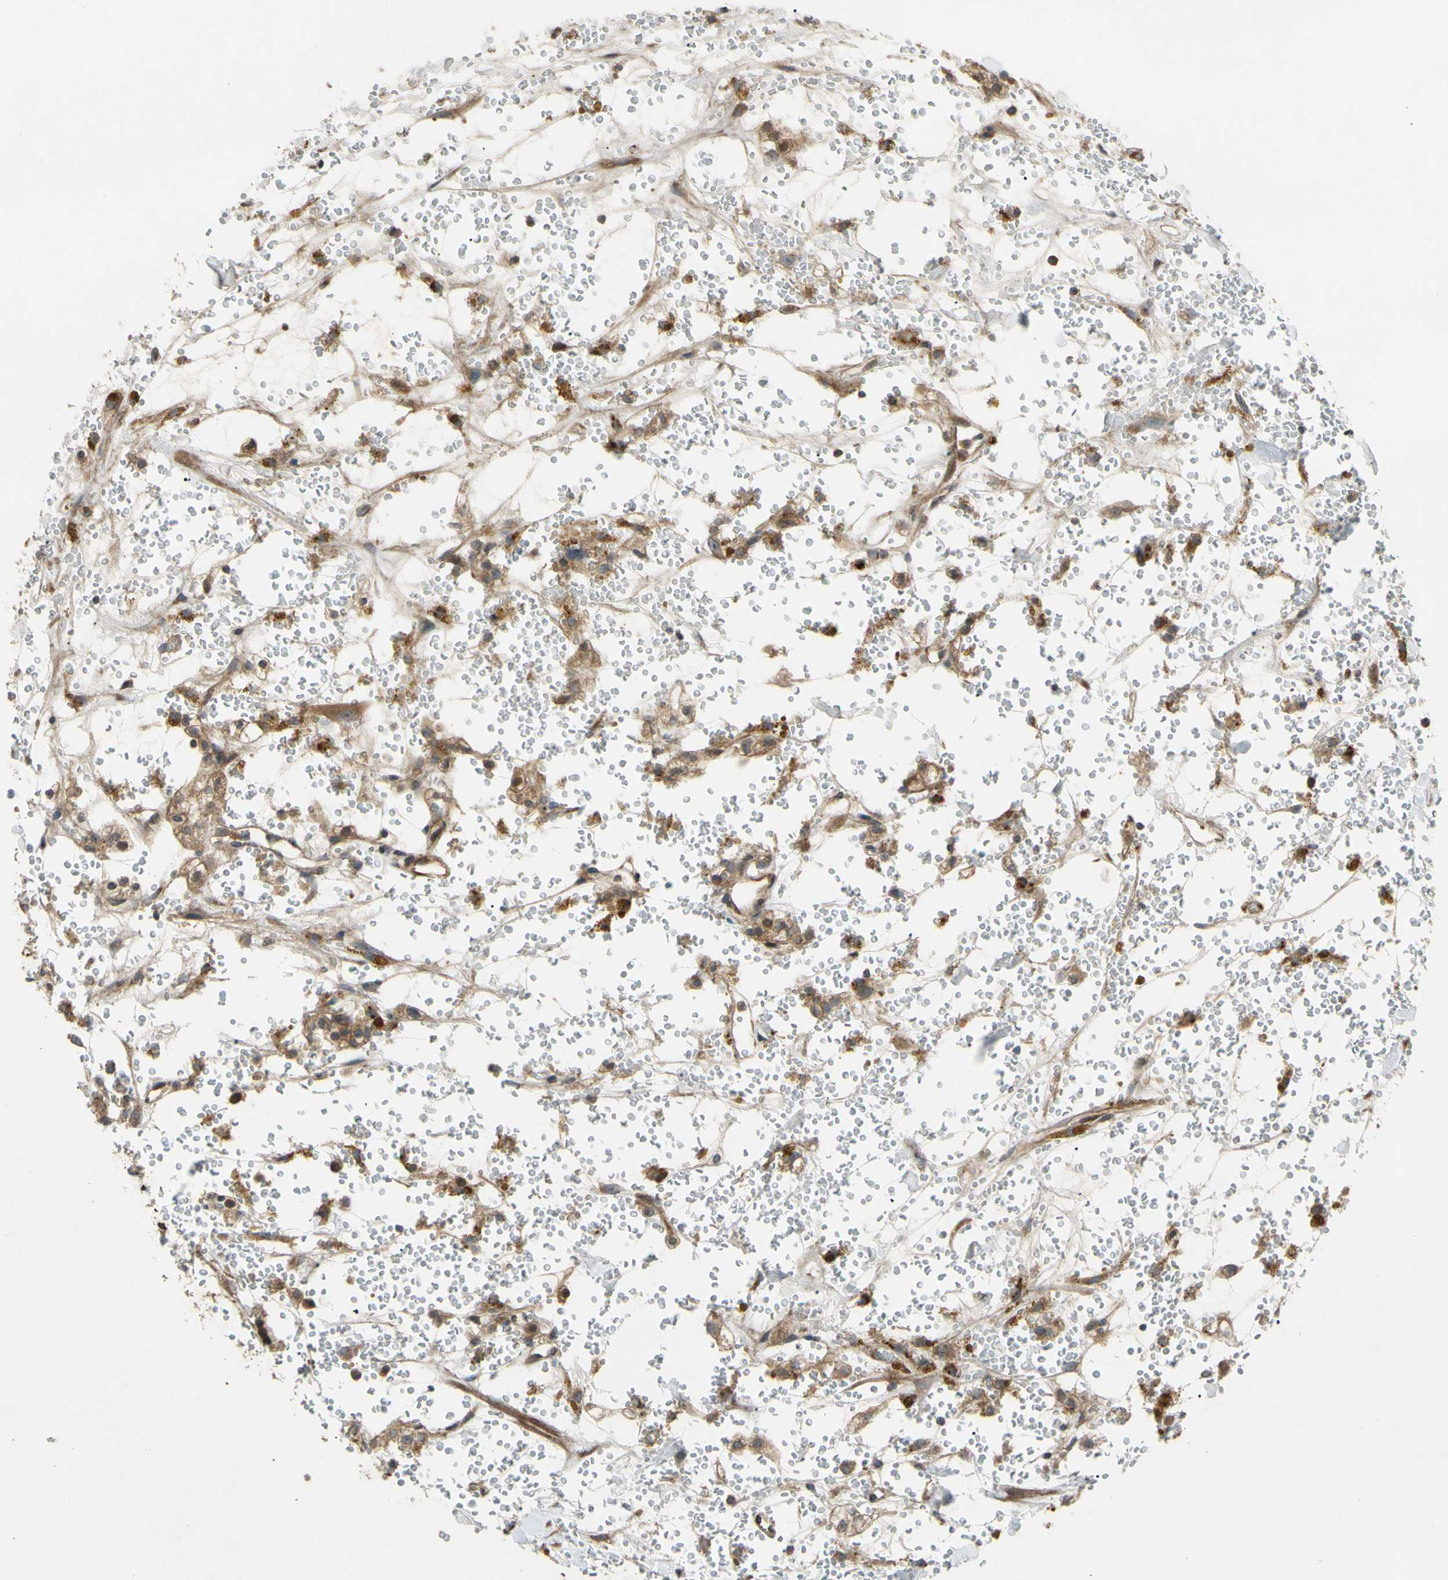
{"staining": {"intensity": "moderate", "quantity": ">75%", "location": "cytoplasmic/membranous"}, "tissue": "renal cancer", "cell_type": "Tumor cells", "image_type": "cancer", "snomed": [{"axis": "morphology", "description": "Adenocarcinoma, NOS"}, {"axis": "topography", "description": "Kidney"}], "caption": "Moderate cytoplasmic/membranous staining is appreciated in about >75% of tumor cells in renal adenocarcinoma.", "gene": "FLII", "patient": {"sex": "male", "age": 61}}